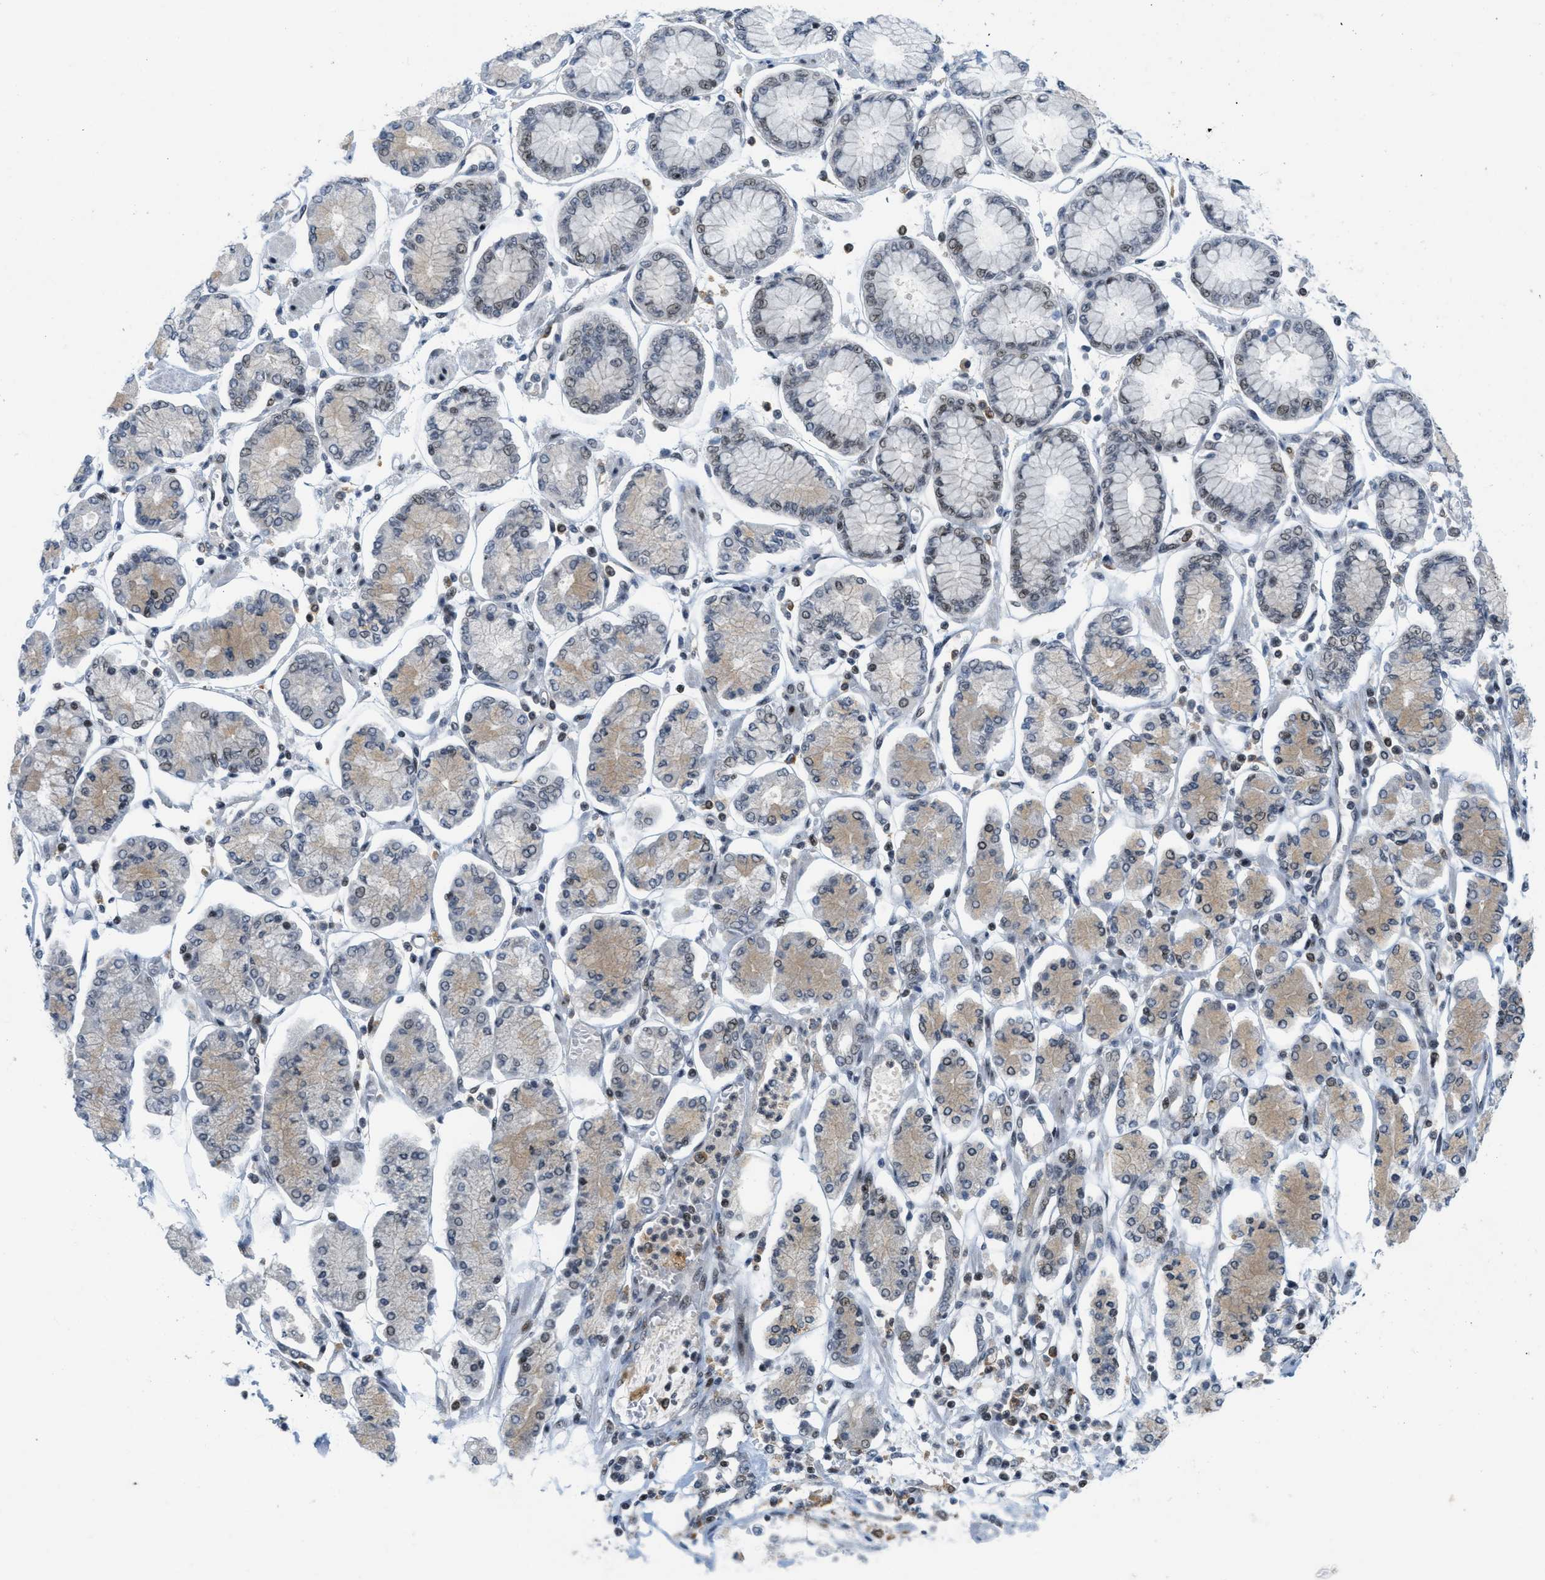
{"staining": {"intensity": "weak", "quantity": "<25%", "location": "nuclear"}, "tissue": "stomach cancer", "cell_type": "Tumor cells", "image_type": "cancer", "snomed": [{"axis": "morphology", "description": "Adenocarcinoma, NOS"}, {"axis": "topography", "description": "Stomach"}], "caption": "Immunohistochemistry (IHC) micrograph of stomach cancer (adenocarcinoma) stained for a protein (brown), which shows no positivity in tumor cells.", "gene": "ING1", "patient": {"sex": "male", "age": 76}}